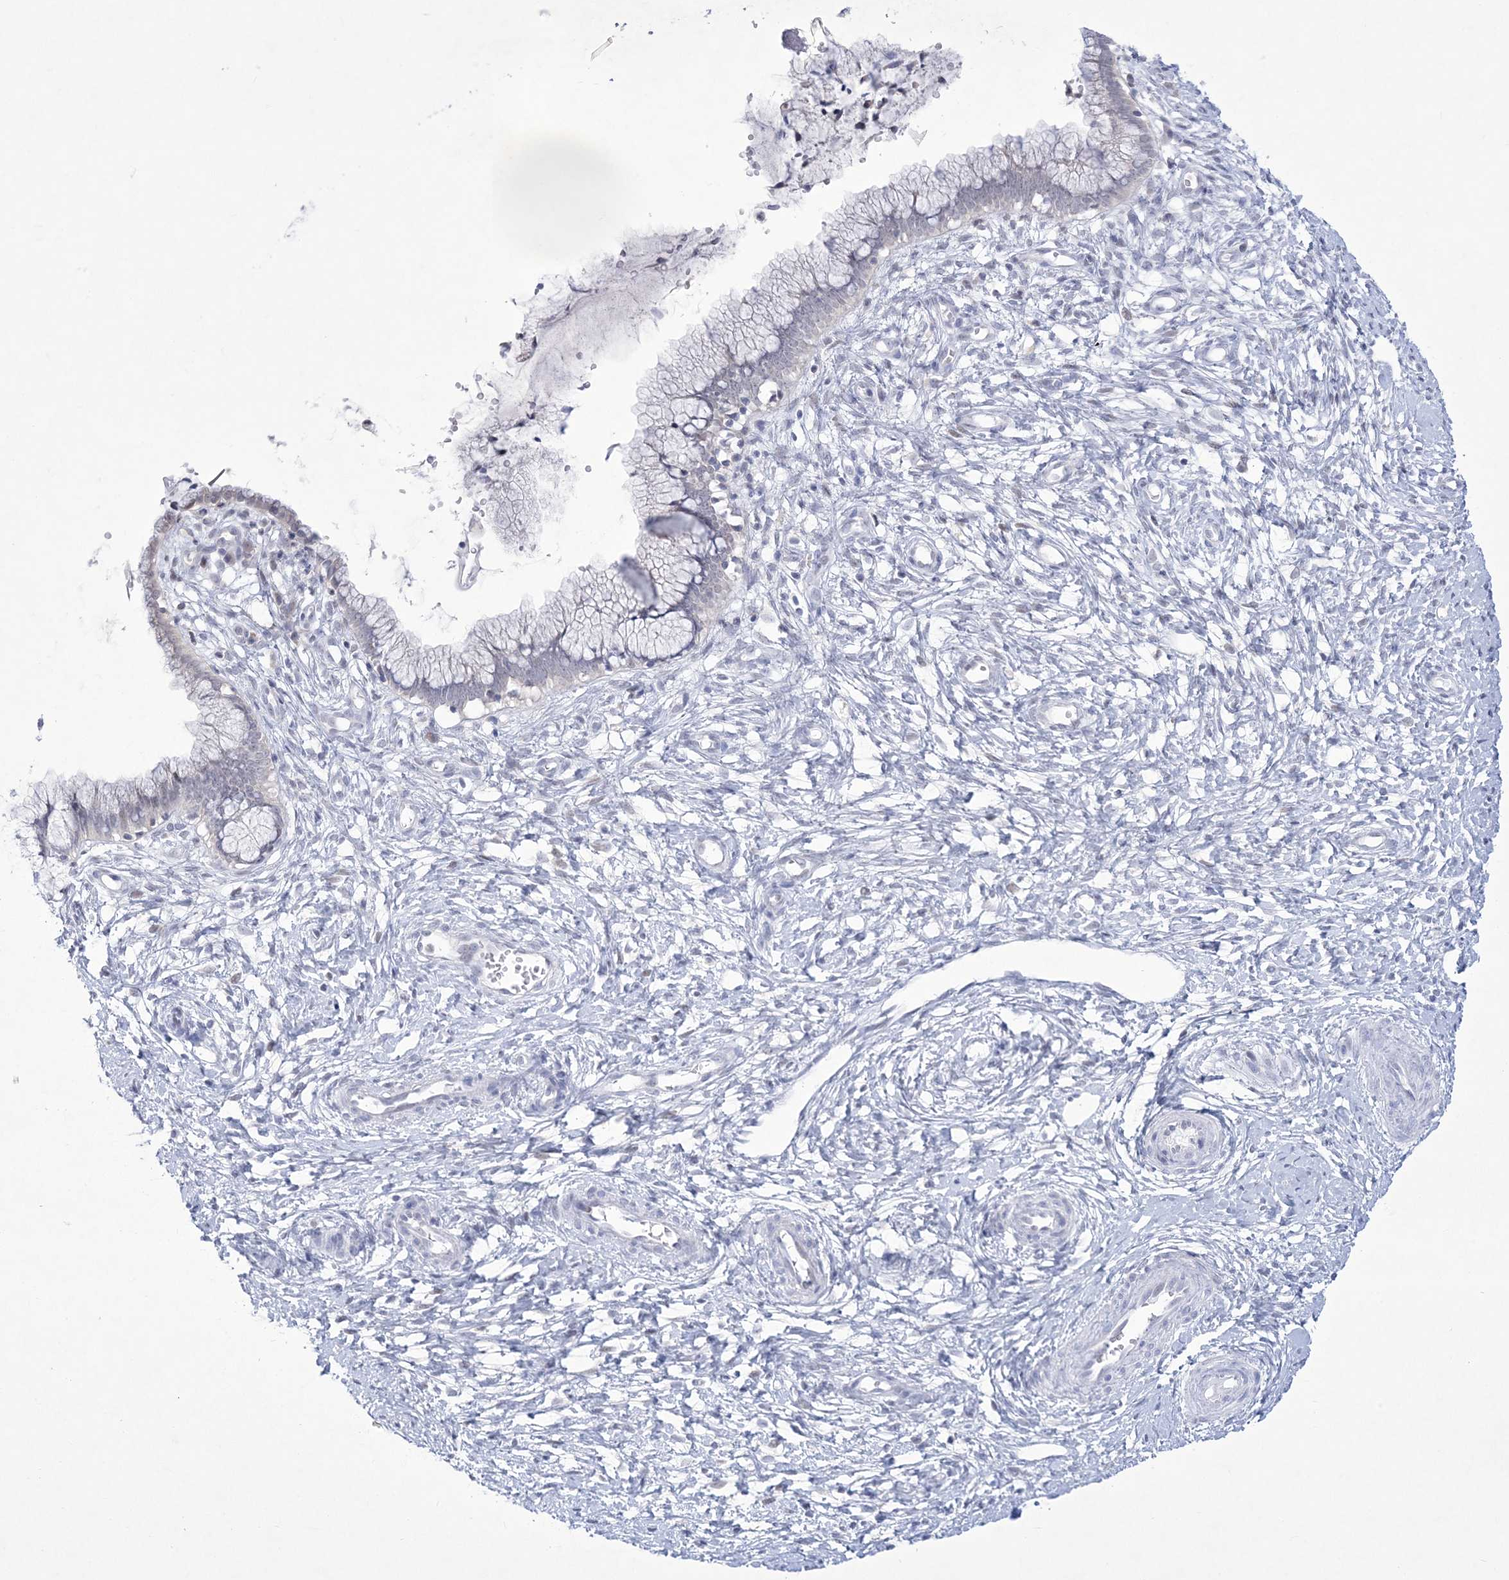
{"staining": {"intensity": "negative", "quantity": "none", "location": "none"}, "tissue": "cervix", "cell_type": "Glandular cells", "image_type": "normal", "snomed": [{"axis": "morphology", "description": "Normal tissue, NOS"}, {"axis": "topography", "description": "Cervix"}], "caption": "Micrograph shows no protein positivity in glandular cells of unremarkable cervix.", "gene": "WDR27", "patient": {"sex": "female", "age": 36}}